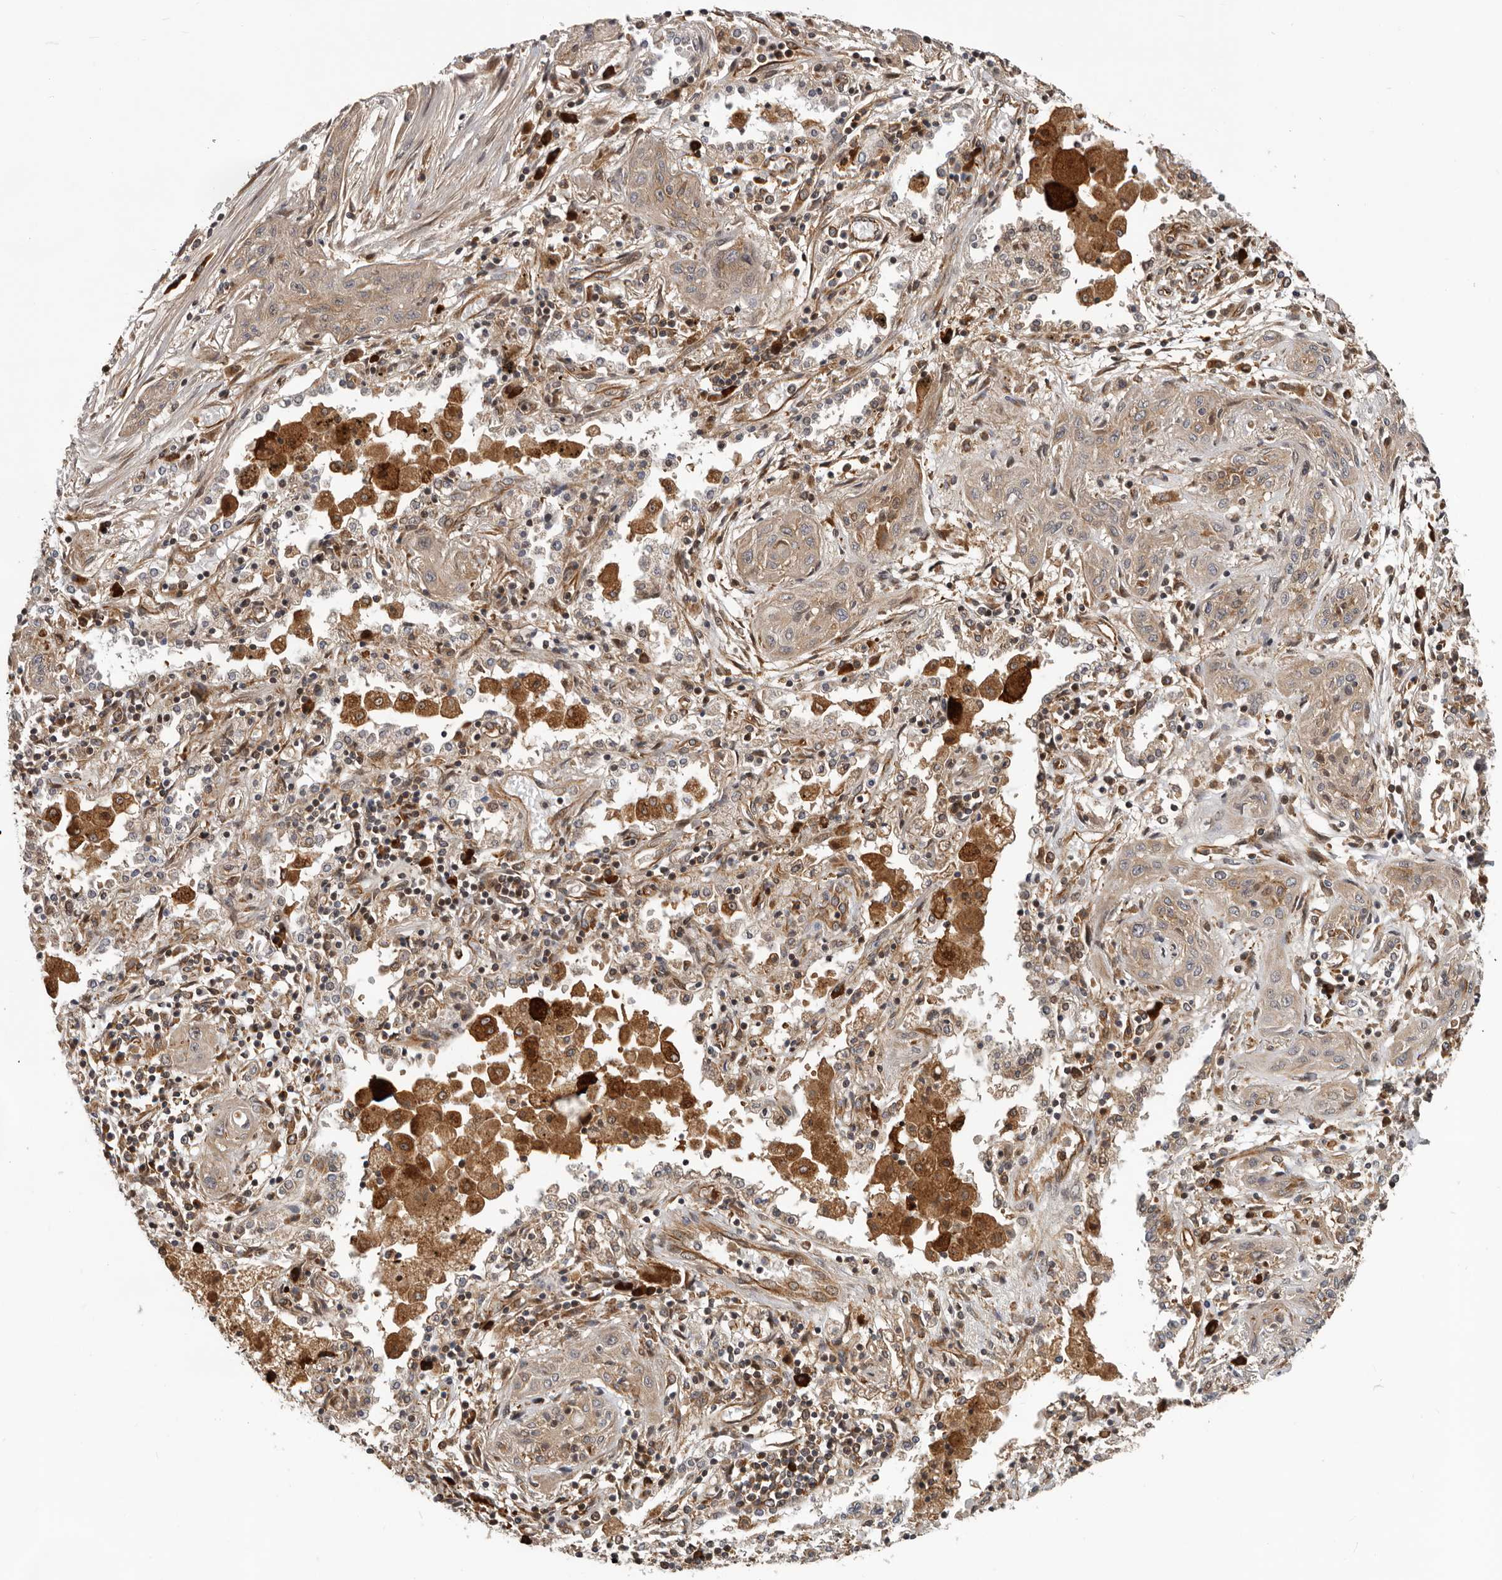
{"staining": {"intensity": "weak", "quantity": ">75%", "location": "cytoplasmic/membranous"}, "tissue": "lung cancer", "cell_type": "Tumor cells", "image_type": "cancer", "snomed": [{"axis": "morphology", "description": "Squamous cell carcinoma, NOS"}, {"axis": "topography", "description": "Lung"}], "caption": "Protein positivity by immunohistochemistry (IHC) reveals weak cytoplasmic/membranous positivity in about >75% of tumor cells in lung cancer. Immunohistochemistry (ihc) stains the protein in brown and the nuclei are stained blue.", "gene": "RNF157", "patient": {"sex": "female", "age": 47}}